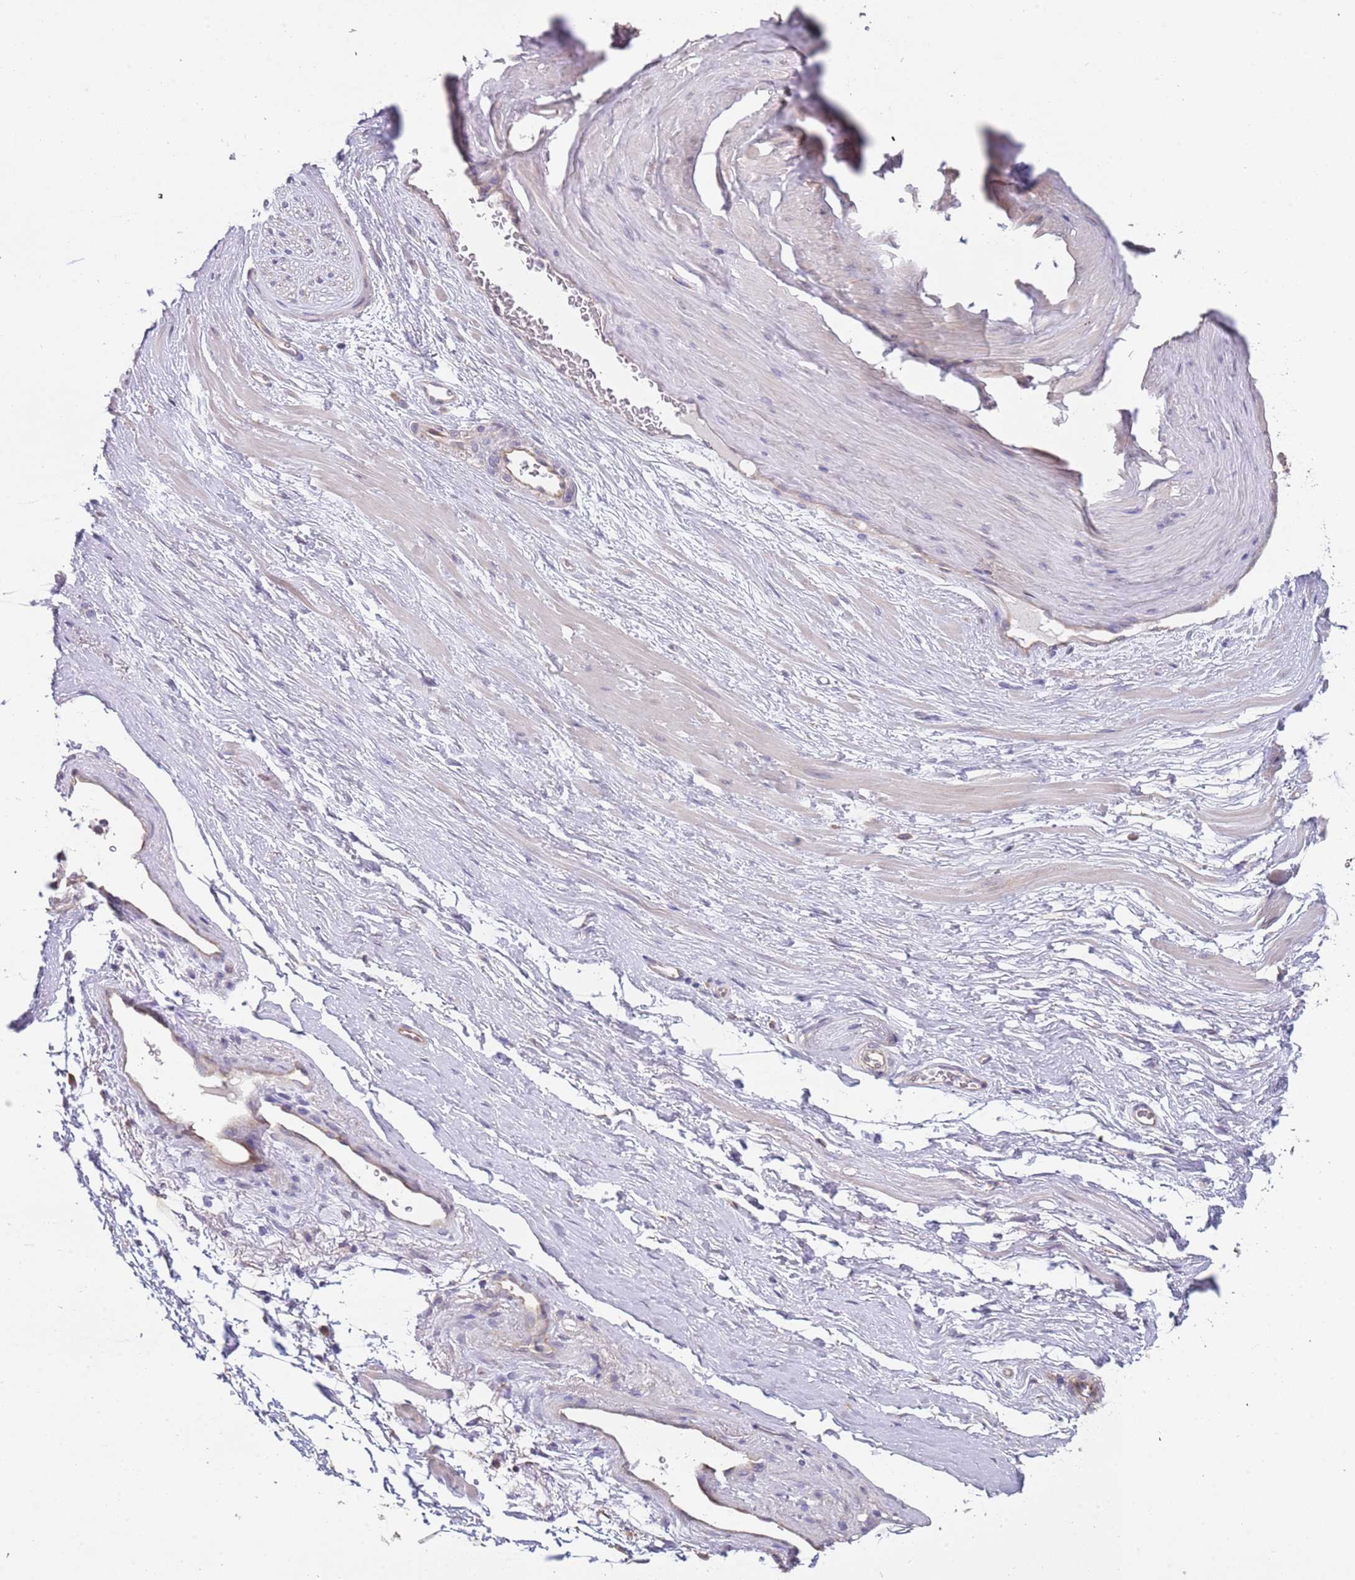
{"staining": {"intensity": "weak", "quantity": "<25%", "location": "cytoplasmic/membranous"}, "tissue": "adipose tissue", "cell_type": "Adipocytes", "image_type": "normal", "snomed": [{"axis": "morphology", "description": "Normal tissue, NOS"}, {"axis": "morphology", "description": "Adenocarcinoma, Low grade"}, {"axis": "topography", "description": "Prostate"}, {"axis": "topography", "description": "Peripheral nerve tissue"}], "caption": "Immunohistochemistry of benign human adipose tissue shows no expression in adipocytes.", "gene": "TMEM64", "patient": {"sex": "male", "age": 63}}